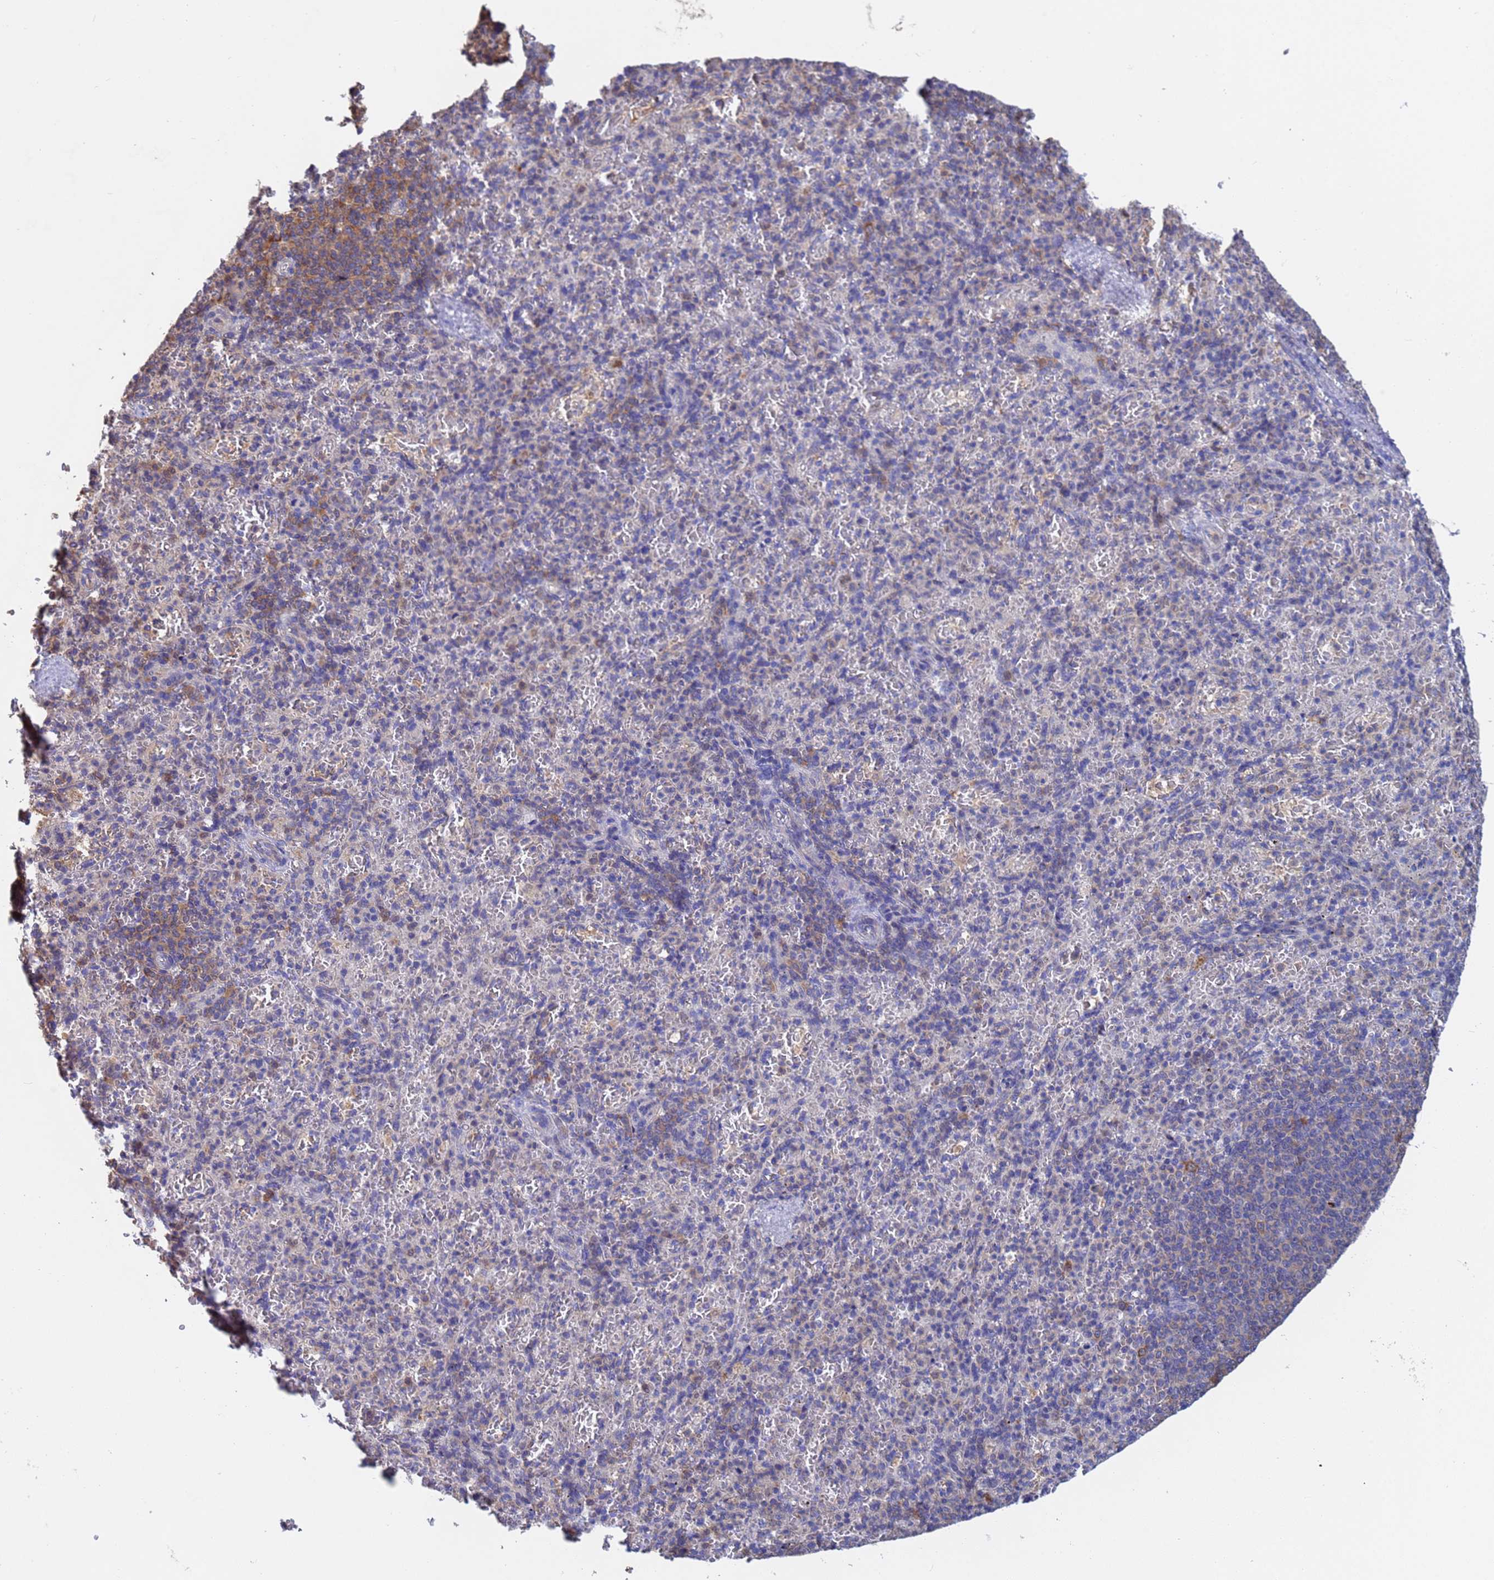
{"staining": {"intensity": "weak", "quantity": "<25%", "location": "cytoplasmic/membranous"}, "tissue": "spleen", "cell_type": "Cells in red pulp", "image_type": "normal", "snomed": [{"axis": "morphology", "description": "Normal tissue, NOS"}, {"axis": "topography", "description": "Spleen"}], "caption": "The immunohistochemistry image has no significant positivity in cells in red pulp of spleen.", "gene": "FAM25A", "patient": {"sex": "female", "age": 74}}